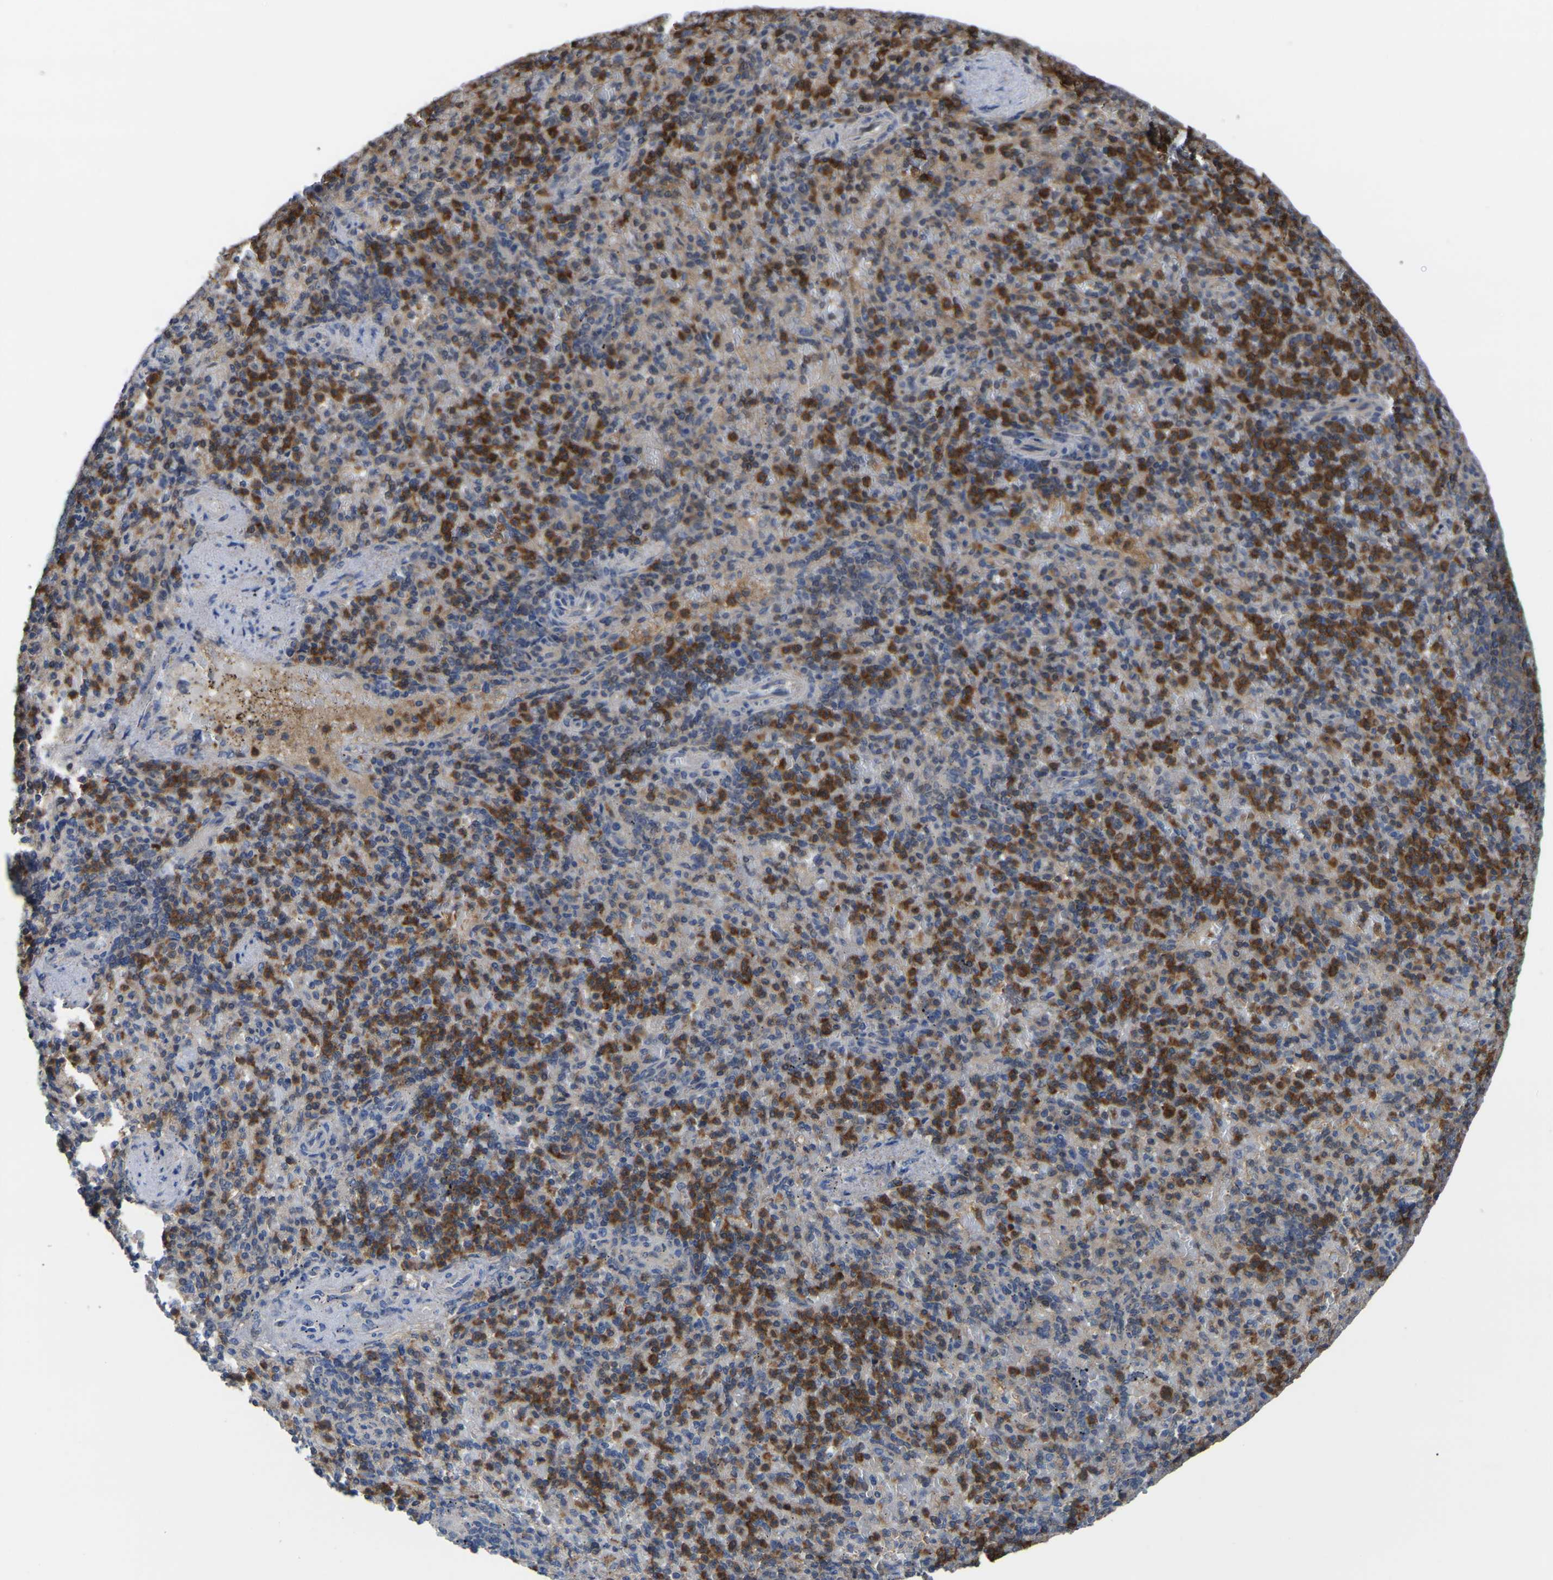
{"staining": {"intensity": "moderate", "quantity": "25%-75%", "location": "cytoplasmic/membranous"}, "tissue": "spleen", "cell_type": "Cells in red pulp", "image_type": "normal", "snomed": [{"axis": "morphology", "description": "Normal tissue, NOS"}, {"axis": "topography", "description": "Spleen"}], "caption": "The immunohistochemical stain highlights moderate cytoplasmic/membranous positivity in cells in red pulp of benign spleen.", "gene": "CIT", "patient": {"sex": "female", "age": 74}}